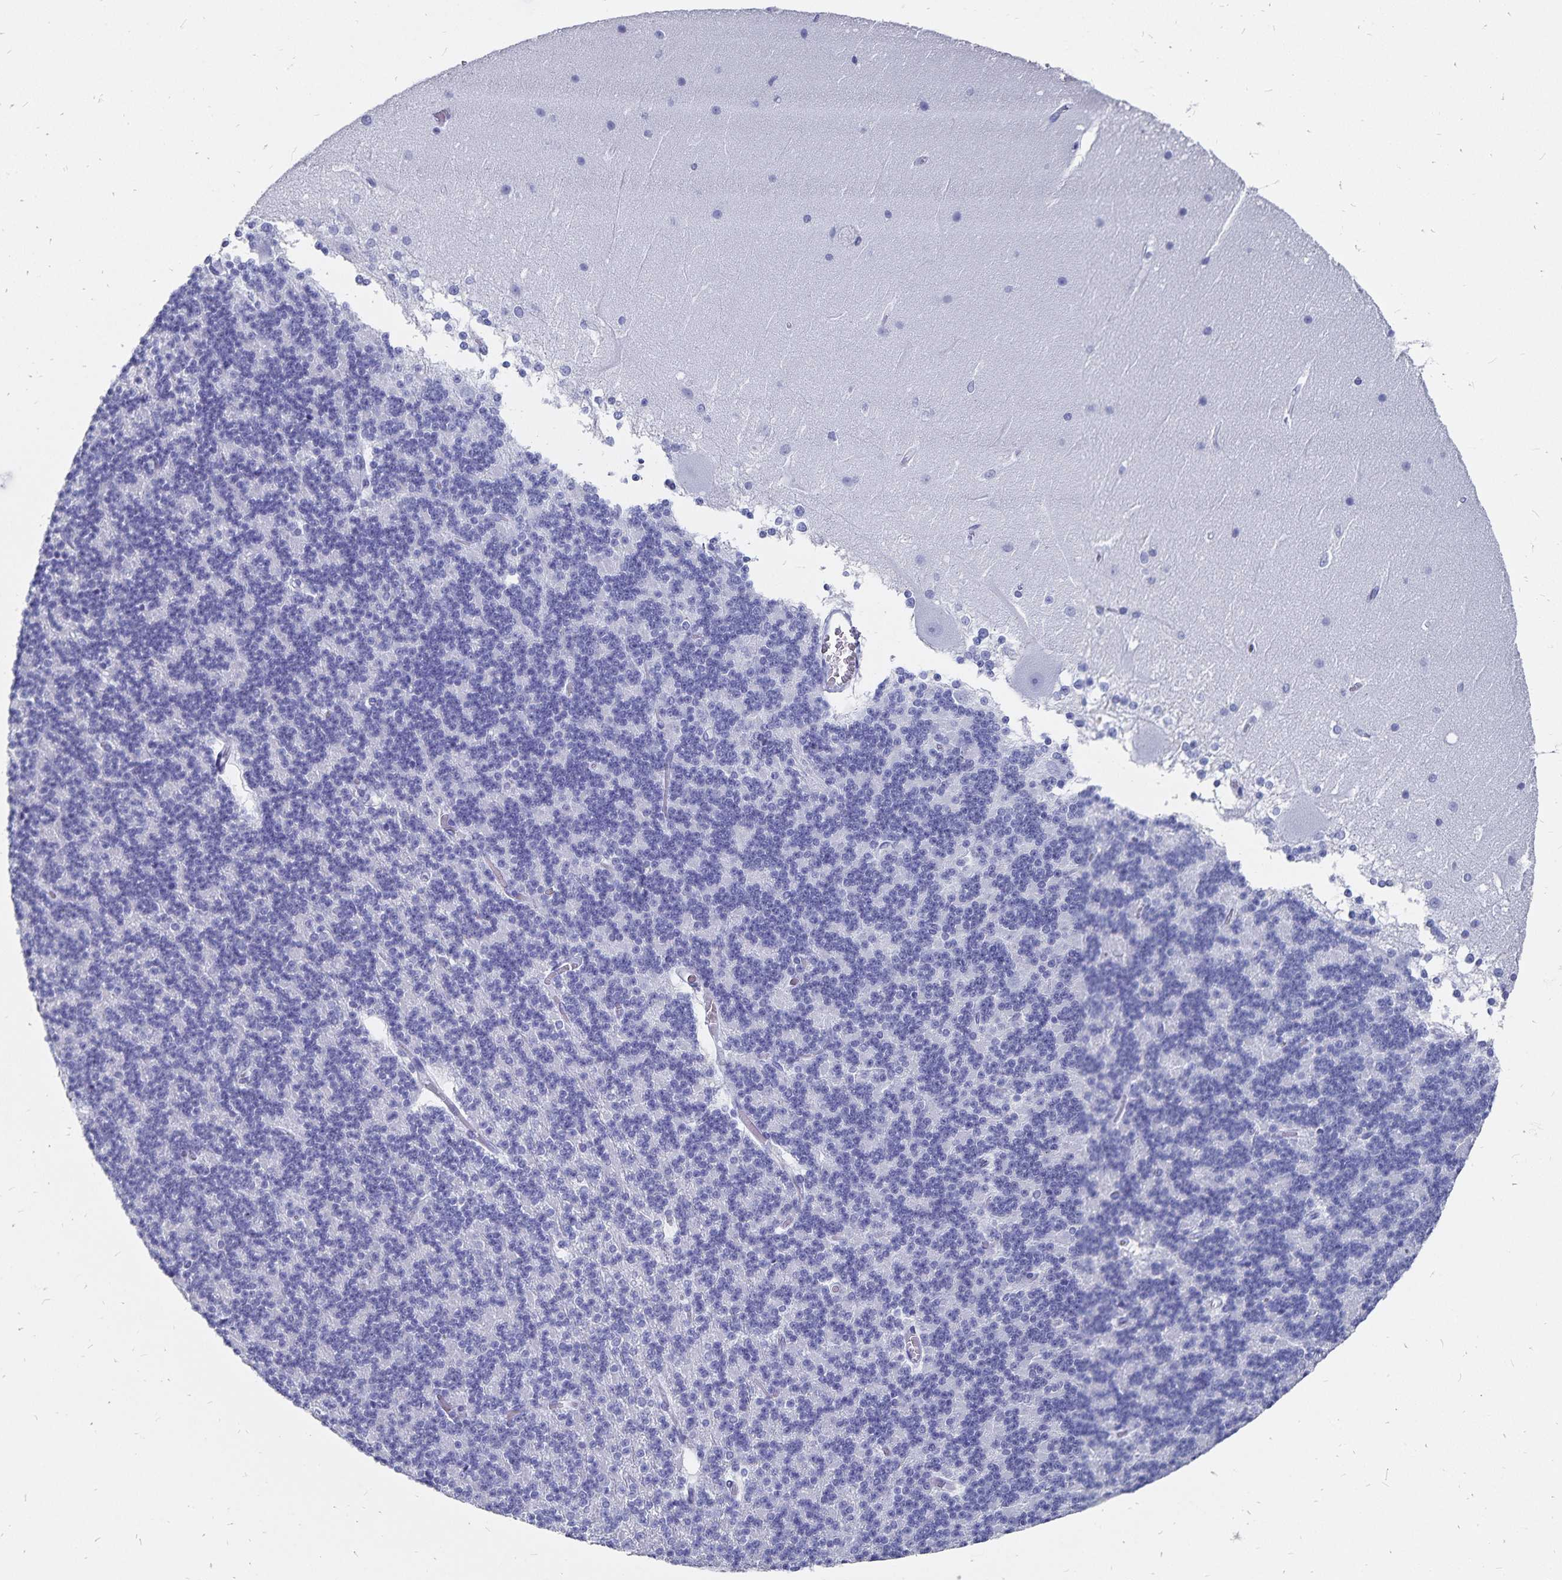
{"staining": {"intensity": "negative", "quantity": "none", "location": "none"}, "tissue": "cerebellum", "cell_type": "Cells in granular layer", "image_type": "normal", "snomed": [{"axis": "morphology", "description": "Normal tissue, NOS"}, {"axis": "topography", "description": "Cerebellum"}], "caption": "DAB immunohistochemical staining of benign cerebellum displays no significant positivity in cells in granular layer.", "gene": "ADH1A", "patient": {"sex": "female", "age": 19}}